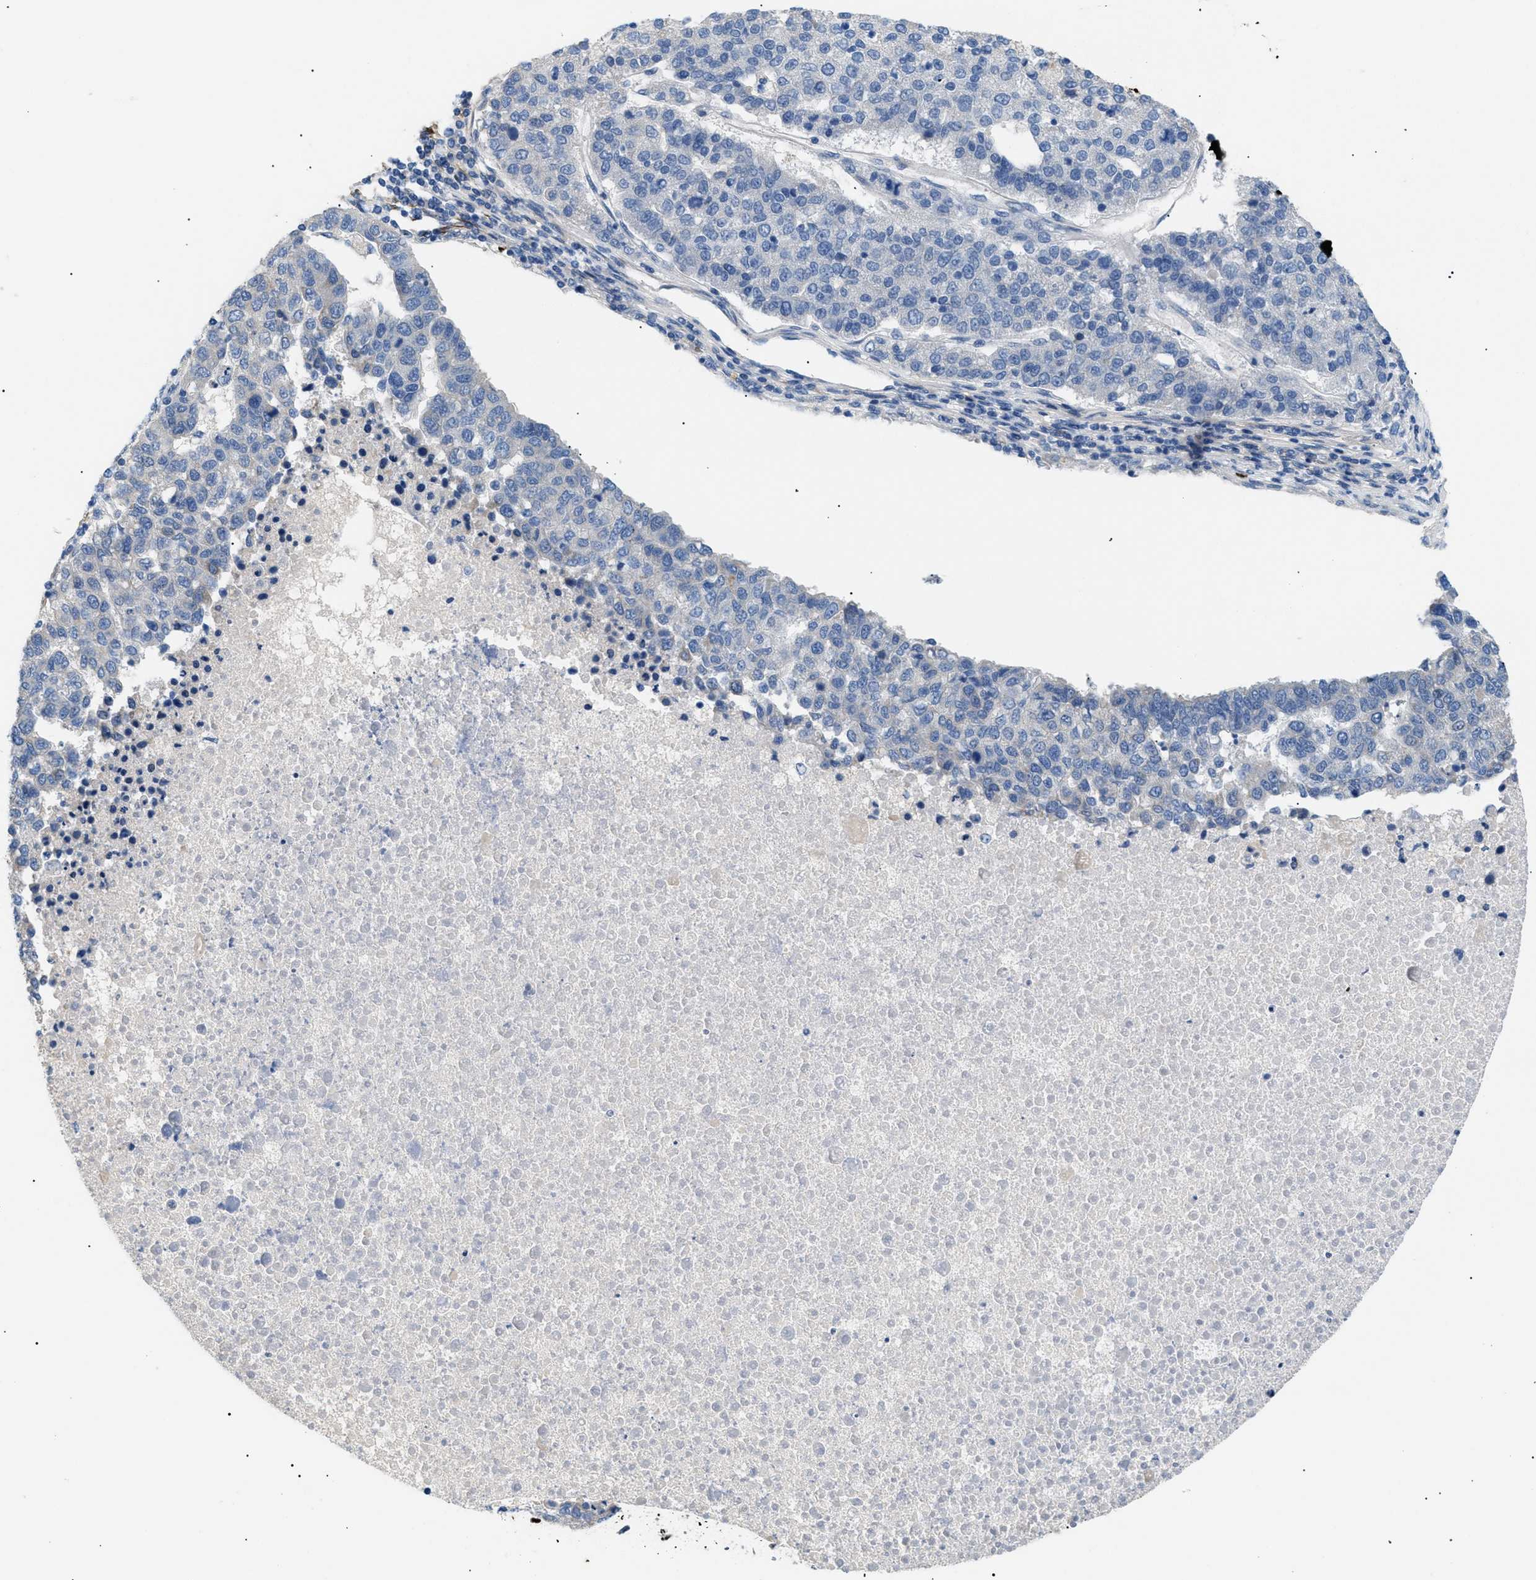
{"staining": {"intensity": "negative", "quantity": "none", "location": "none"}, "tissue": "pancreatic cancer", "cell_type": "Tumor cells", "image_type": "cancer", "snomed": [{"axis": "morphology", "description": "Adenocarcinoma, NOS"}, {"axis": "topography", "description": "Pancreas"}], "caption": "IHC histopathology image of neoplastic tissue: pancreatic cancer (adenocarcinoma) stained with DAB (3,3'-diaminobenzidine) demonstrates no significant protein positivity in tumor cells.", "gene": "ICA1", "patient": {"sex": "female", "age": 61}}